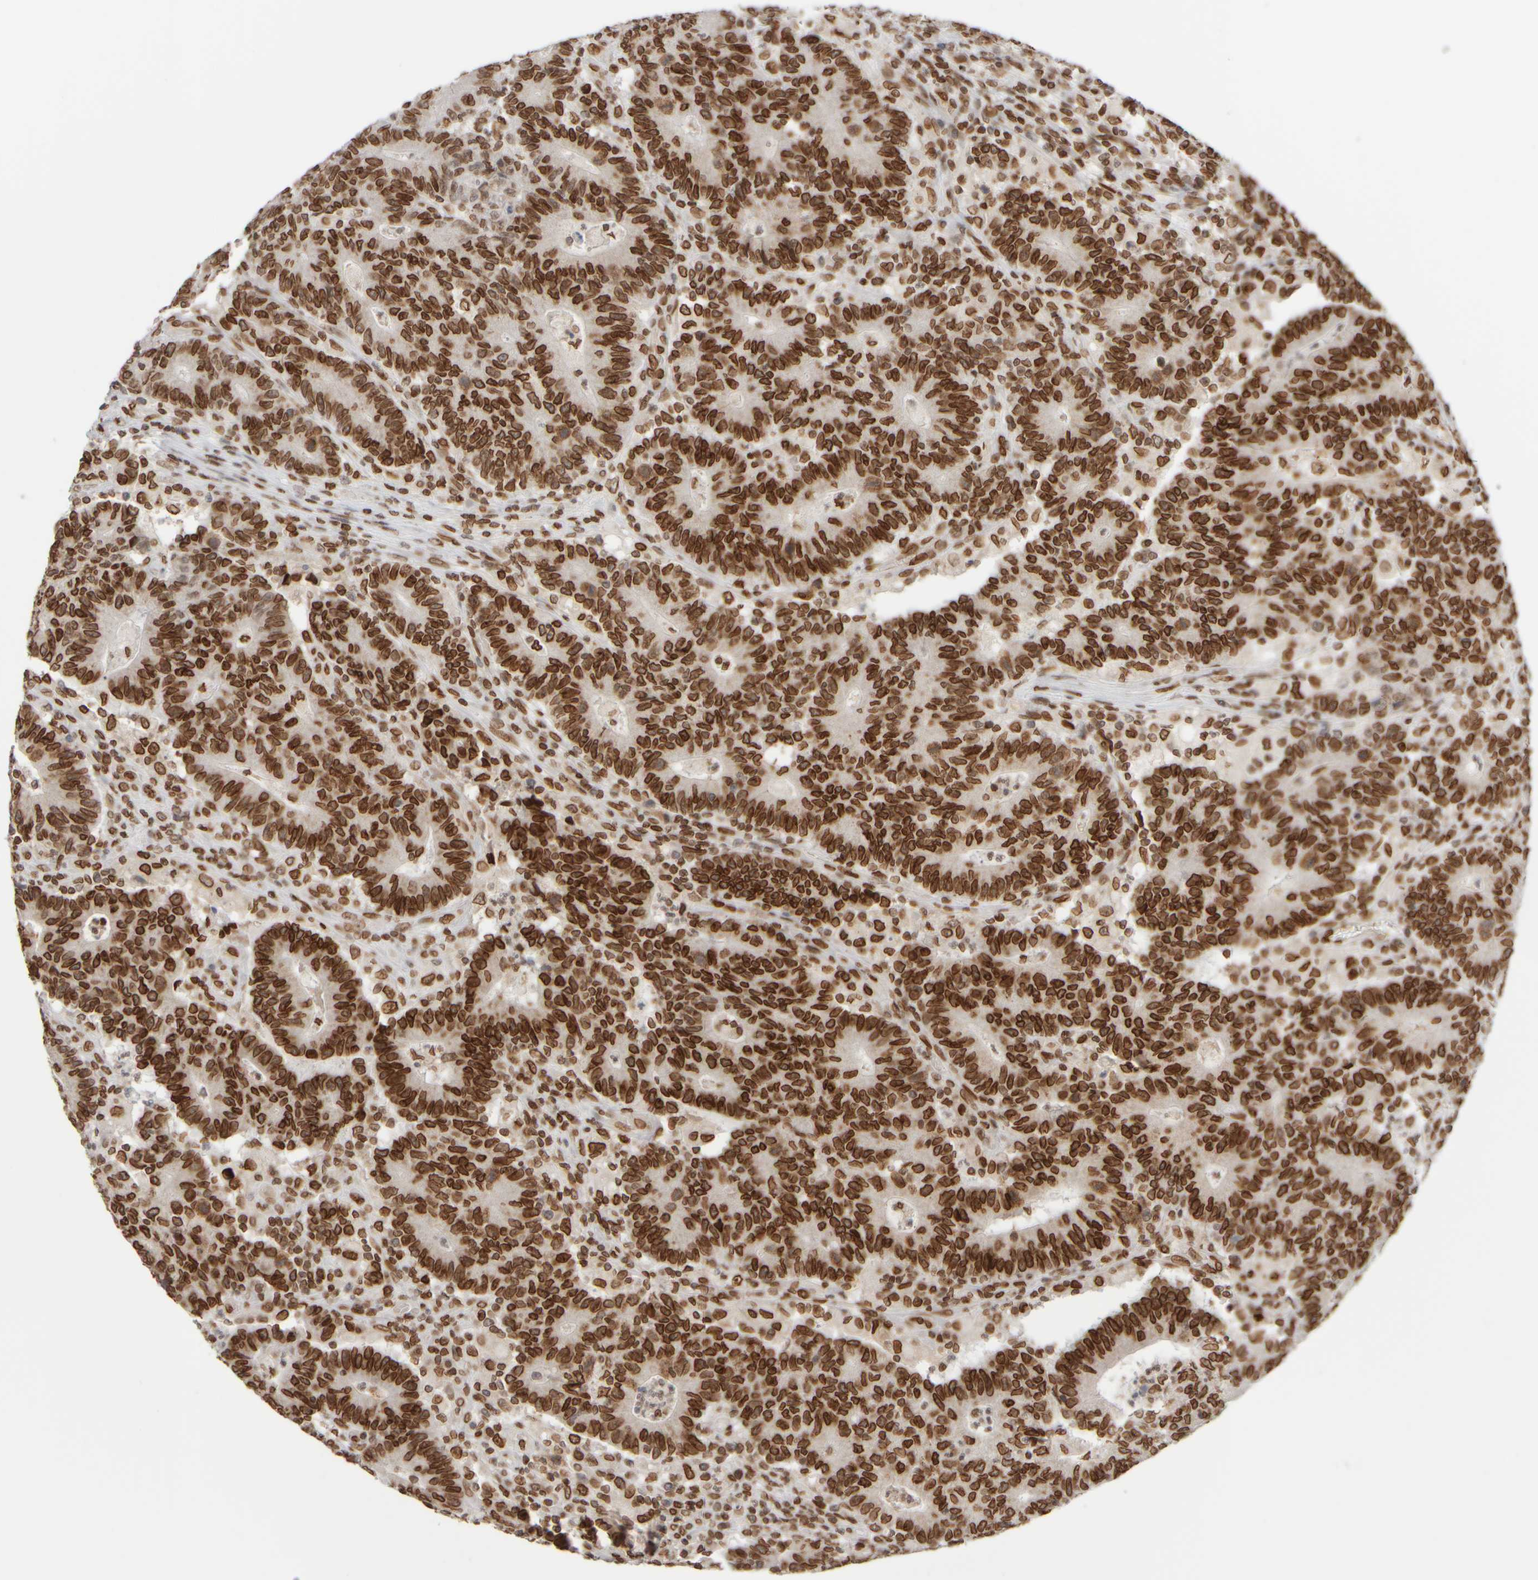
{"staining": {"intensity": "strong", "quantity": ">75%", "location": "cytoplasmic/membranous,nuclear"}, "tissue": "colorectal cancer", "cell_type": "Tumor cells", "image_type": "cancer", "snomed": [{"axis": "morphology", "description": "Normal tissue, NOS"}, {"axis": "morphology", "description": "Adenocarcinoma, NOS"}, {"axis": "topography", "description": "Colon"}], "caption": "High-magnification brightfield microscopy of adenocarcinoma (colorectal) stained with DAB (3,3'-diaminobenzidine) (brown) and counterstained with hematoxylin (blue). tumor cells exhibit strong cytoplasmic/membranous and nuclear staining is present in about>75% of cells. Using DAB (3,3'-diaminobenzidine) (brown) and hematoxylin (blue) stains, captured at high magnification using brightfield microscopy.", "gene": "ZC3HC1", "patient": {"sex": "female", "age": 75}}